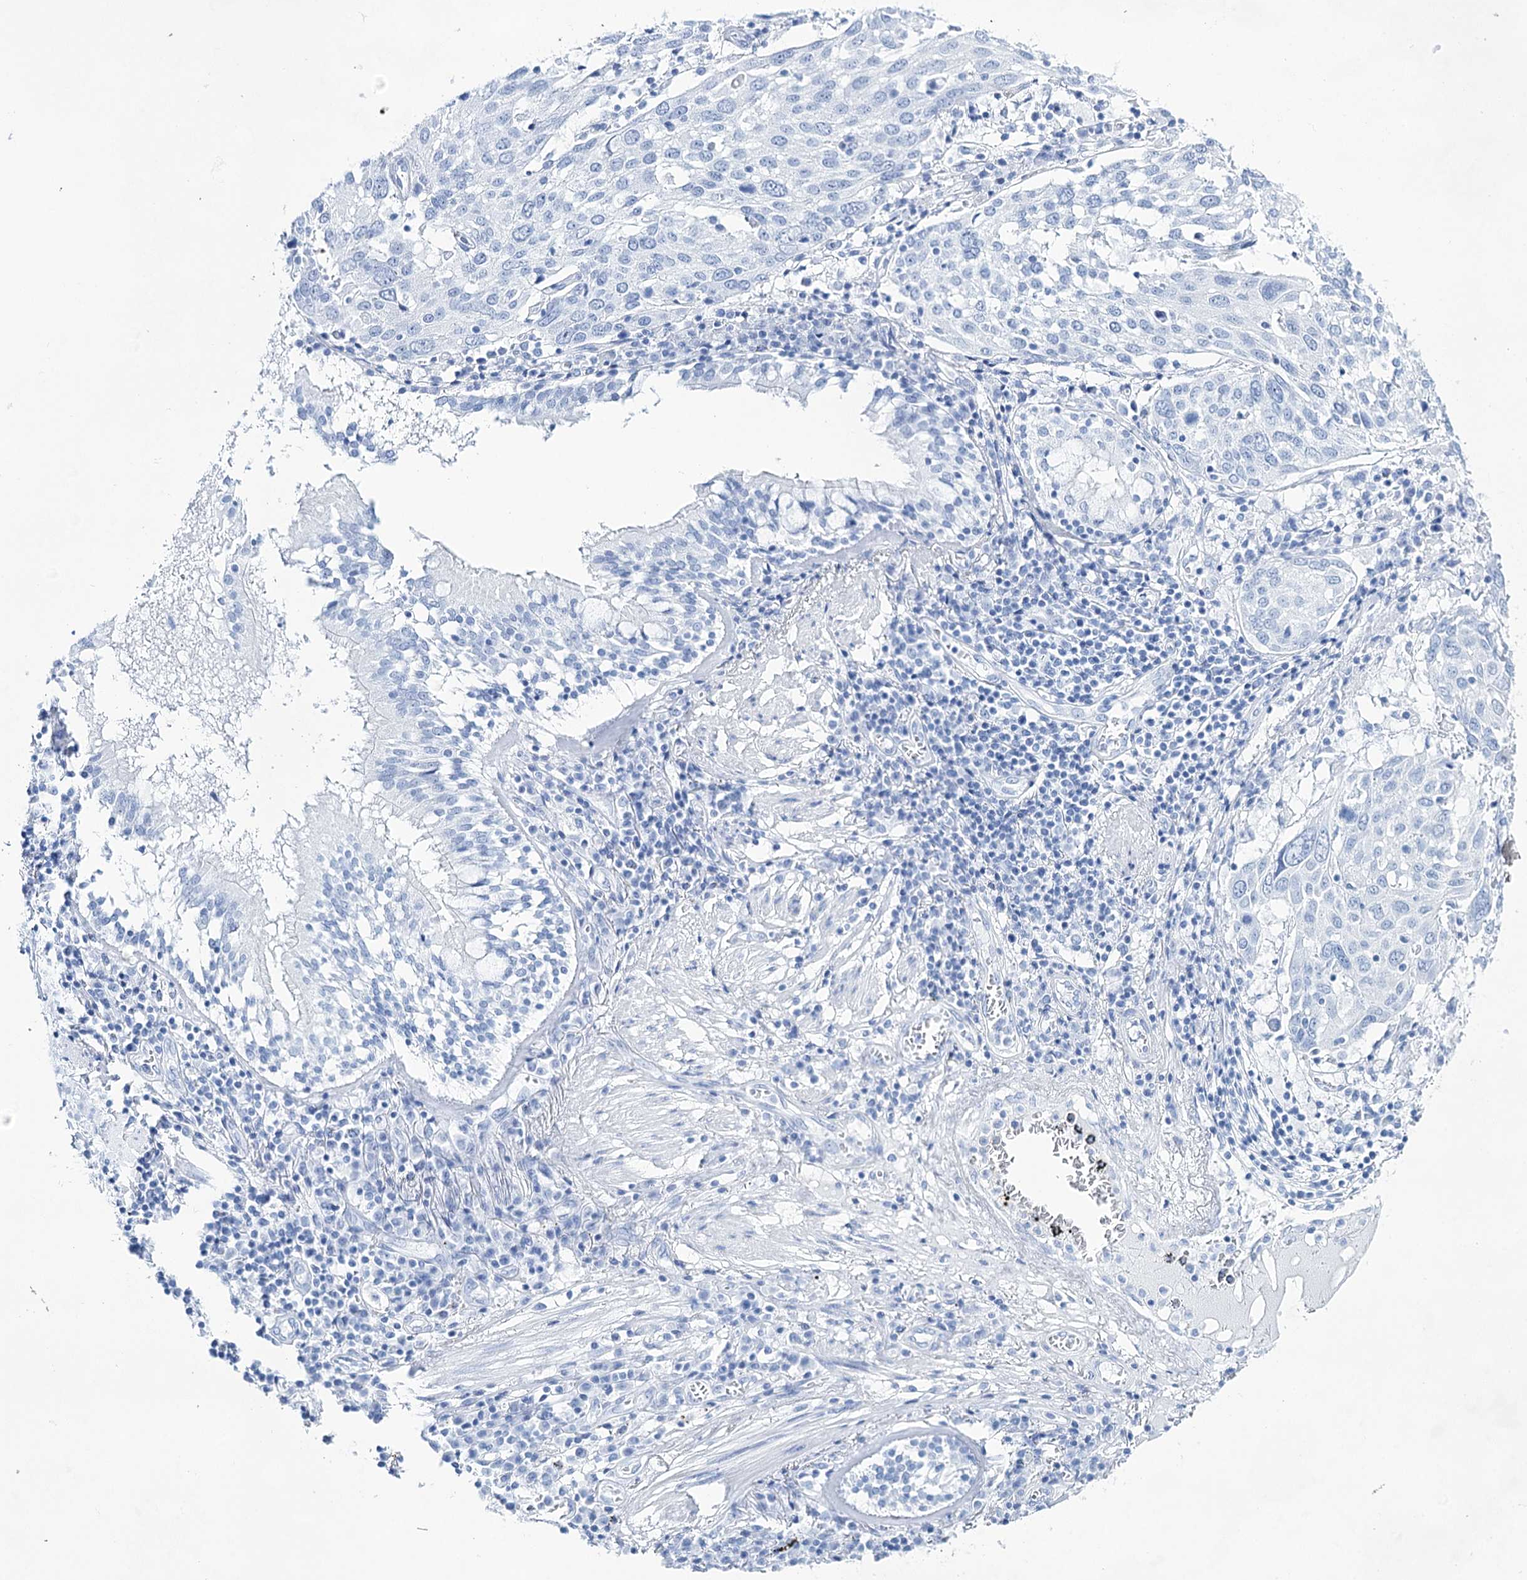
{"staining": {"intensity": "negative", "quantity": "none", "location": "none"}, "tissue": "lung cancer", "cell_type": "Tumor cells", "image_type": "cancer", "snomed": [{"axis": "morphology", "description": "Squamous cell carcinoma, NOS"}, {"axis": "topography", "description": "Lung"}], "caption": "Immunohistochemical staining of squamous cell carcinoma (lung) shows no significant positivity in tumor cells.", "gene": "LALBA", "patient": {"sex": "male", "age": 65}}